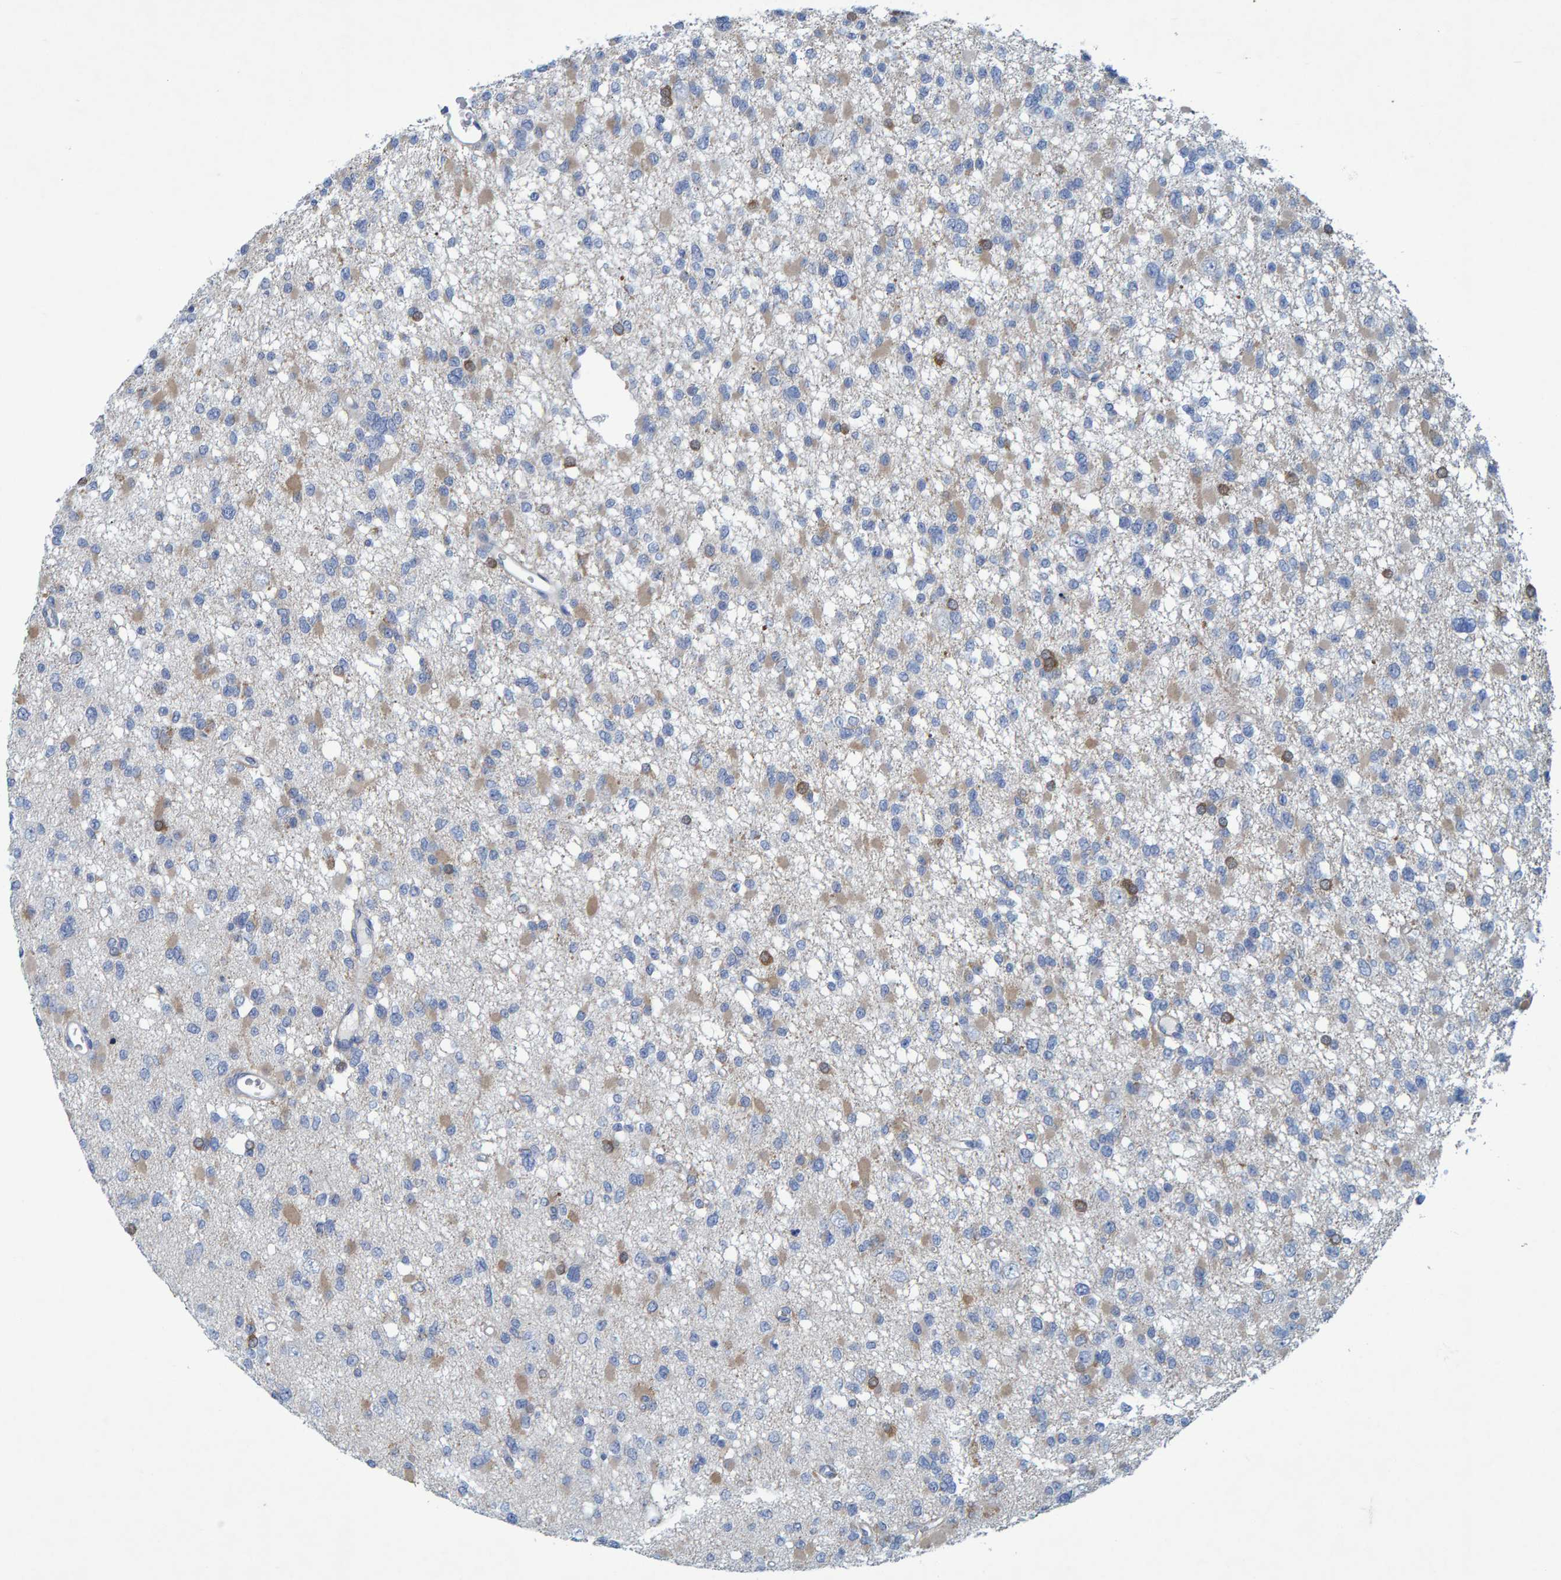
{"staining": {"intensity": "weak", "quantity": "25%-75%", "location": "cytoplasmic/membranous"}, "tissue": "glioma", "cell_type": "Tumor cells", "image_type": "cancer", "snomed": [{"axis": "morphology", "description": "Glioma, malignant, Low grade"}, {"axis": "topography", "description": "Brain"}], "caption": "Immunohistochemistry (IHC) staining of malignant glioma (low-grade), which displays low levels of weak cytoplasmic/membranous staining in about 25%-75% of tumor cells indicating weak cytoplasmic/membranous protein staining. The staining was performed using DAB (3,3'-diaminobenzidine) (brown) for protein detection and nuclei were counterstained in hematoxylin (blue).", "gene": "ALAD", "patient": {"sex": "female", "age": 22}}